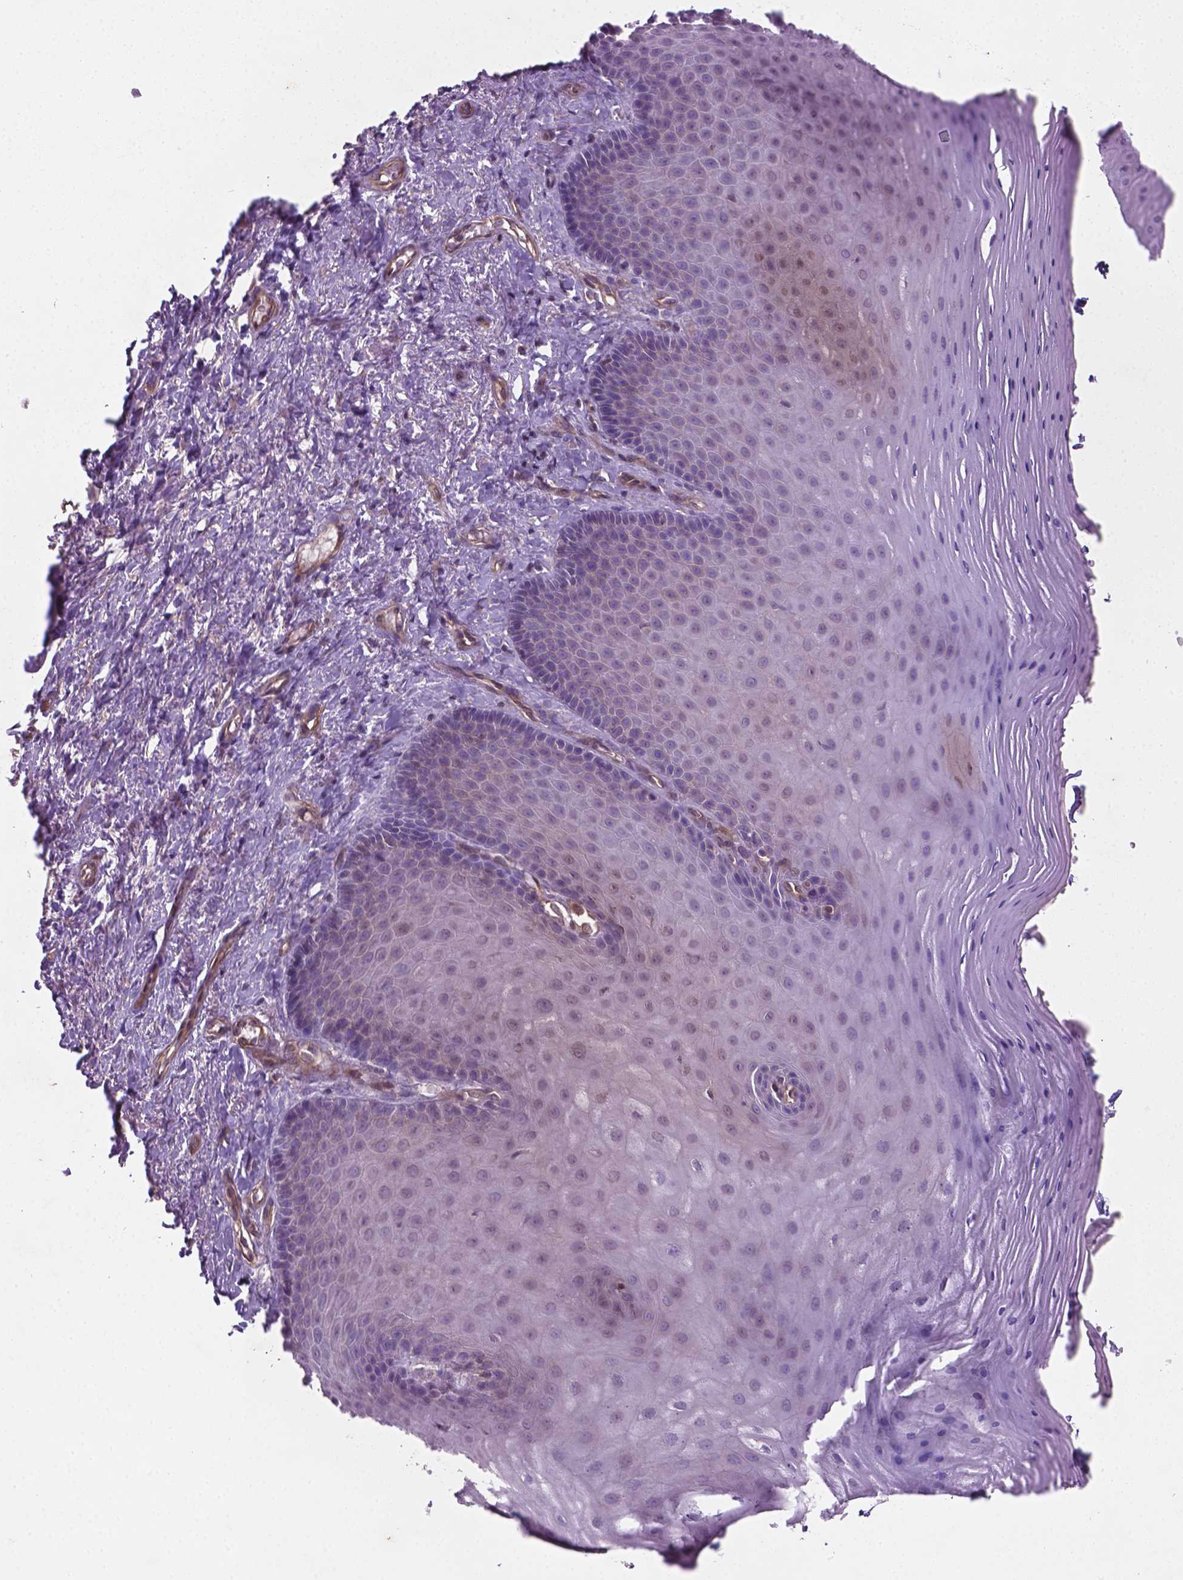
{"staining": {"intensity": "weak", "quantity": "25%-75%", "location": "cytoplasmic/membranous"}, "tissue": "vagina", "cell_type": "Squamous epithelial cells", "image_type": "normal", "snomed": [{"axis": "morphology", "description": "Normal tissue, NOS"}, {"axis": "topography", "description": "Vagina"}], "caption": "The histopathology image reveals immunohistochemical staining of unremarkable vagina. There is weak cytoplasmic/membranous staining is present in approximately 25%-75% of squamous epithelial cells.", "gene": "TCHP", "patient": {"sex": "female", "age": 83}}